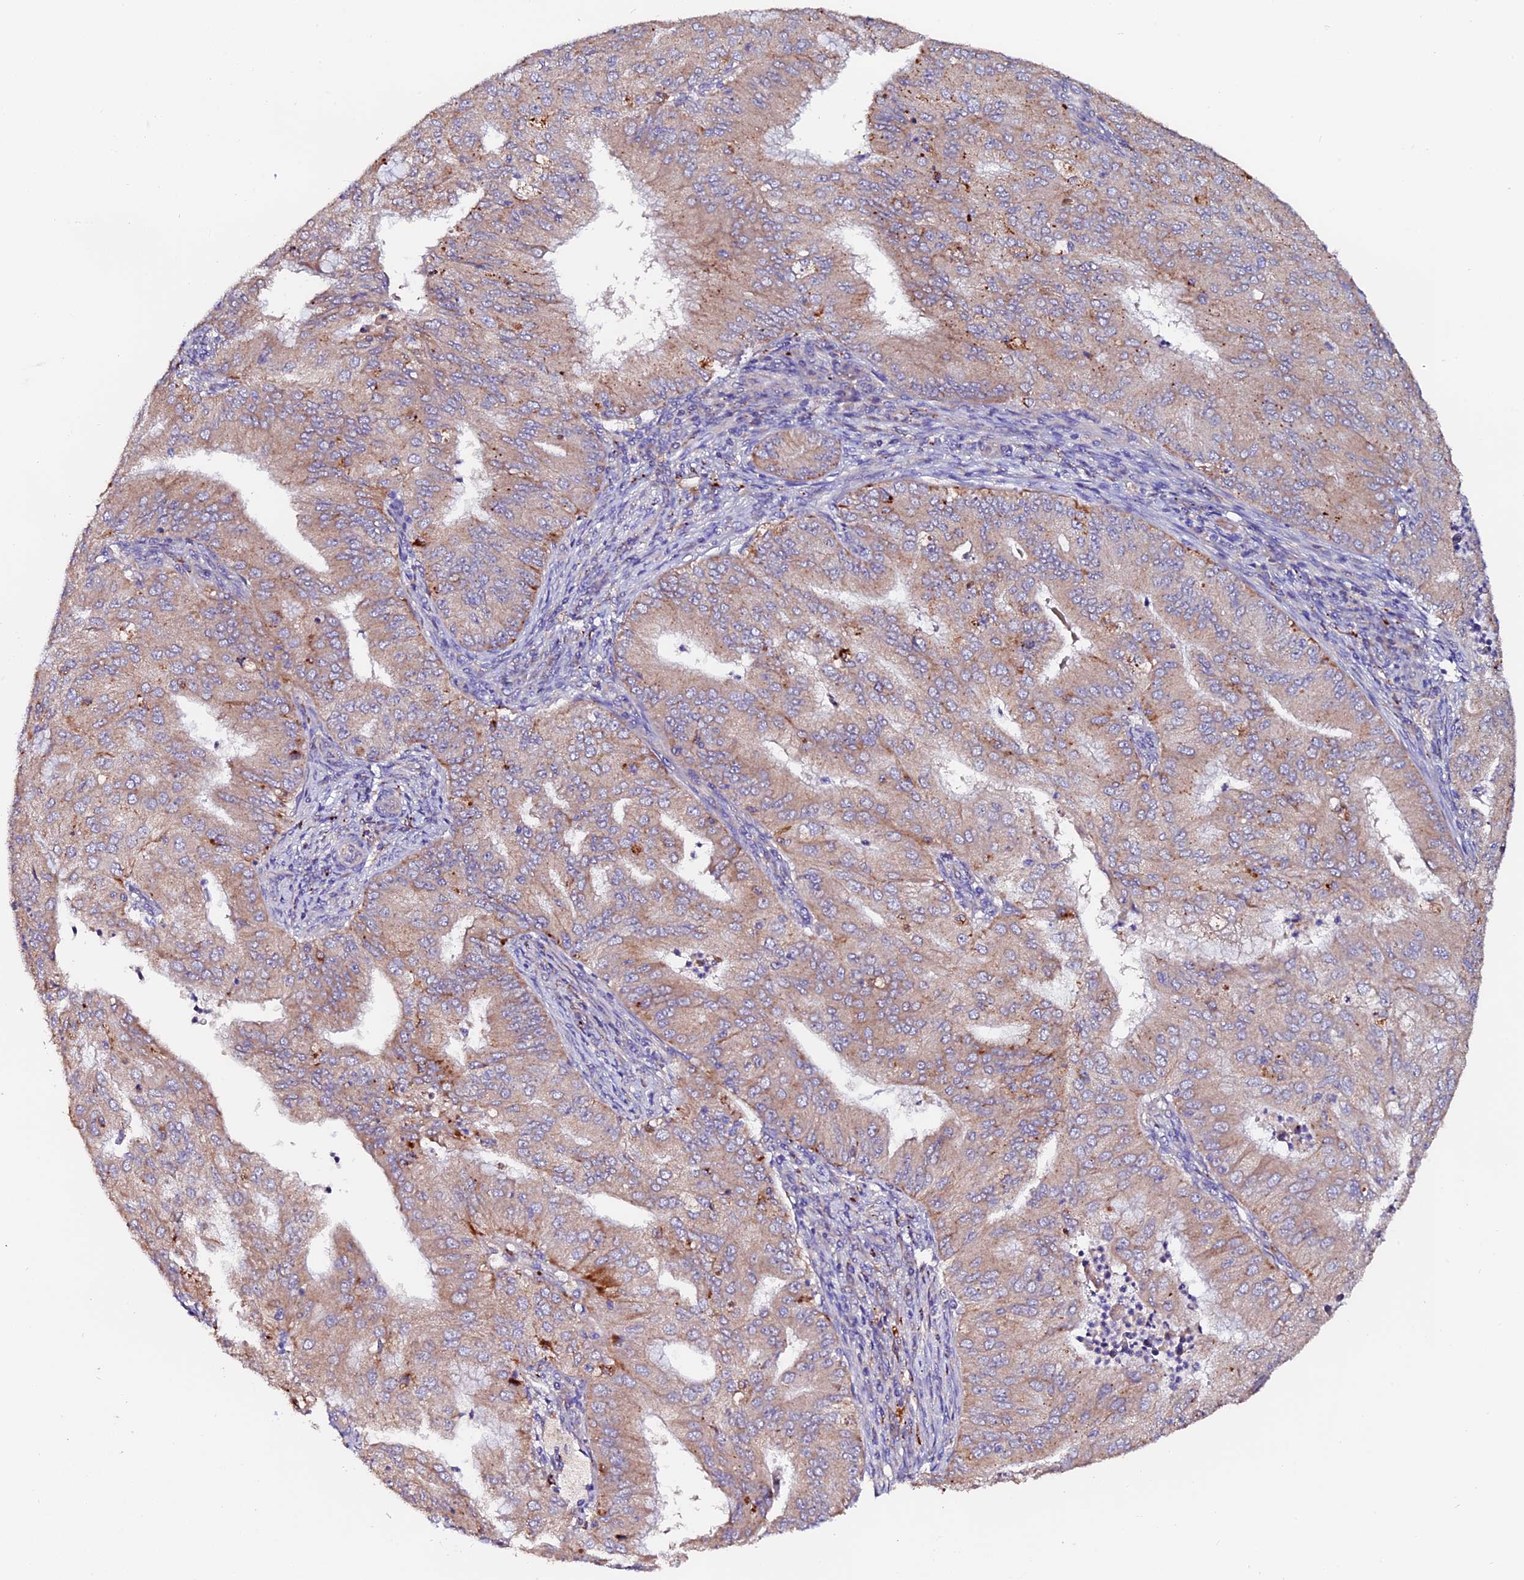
{"staining": {"intensity": "weak", "quantity": "25%-75%", "location": "cytoplasmic/membranous"}, "tissue": "endometrial cancer", "cell_type": "Tumor cells", "image_type": "cancer", "snomed": [{"axis": "morphology", "description": "Adenocarcinoma, NOS"}, {"axis": "topography", "description": "Endometrium"}], "caption": "Endometrial cancer (adenocarcinoma) was stained to show a protein in brown. There is low levels of weak cytoplasmic/membranous positivity in approximately 25%-75% of tumor cells.", "gene": "CLN5", "patient": {"sex": "female", "age": 50}}